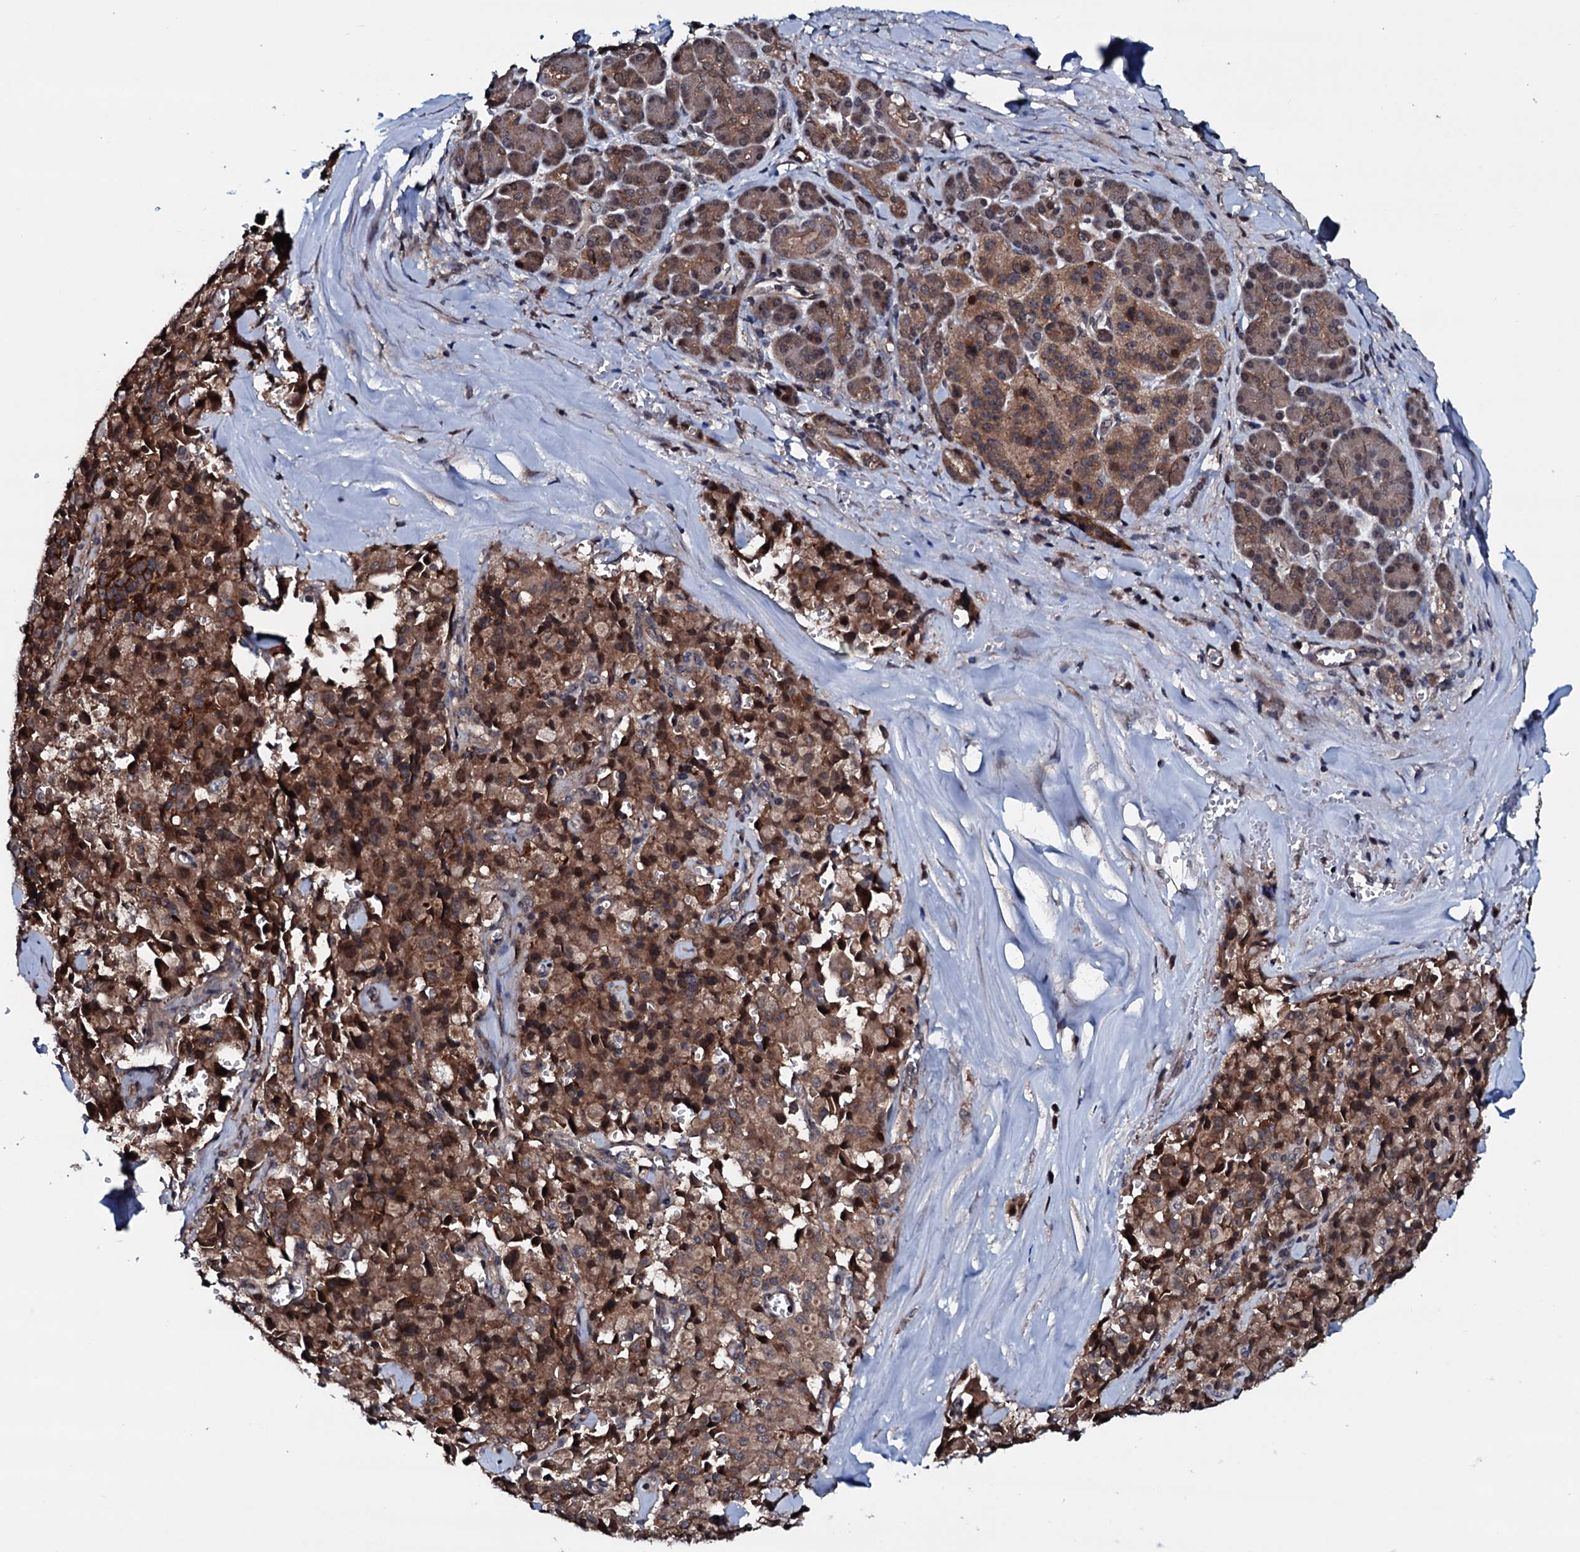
{"staining": {"intensity": "moderate", "quantity": ">75%", "location": "cytoplasmic/membranous"}, "tissue": "pancreatic cancer", "cell_type": "Tumor cells", "image_type": "cancer", "snomed": [{"axis": "morphology", "description": "Adenocarcinoma, NOS"}, {"axis": "topography", "description": "Pancreas"}], "caption": "Pancreatic adenocarcinoma stained with IHC shows moderate cytoplasmic/membranous staining in approximately >75% of tumor cells. The staining is performed using DAB (3,3'-diaminobenzidine) brown chromogen to label protein expression. The nuclei are counter-stained blue using hematoxylin.", "gene": "OGFOD2", "patient": {"sex": "male", "age": 65}}